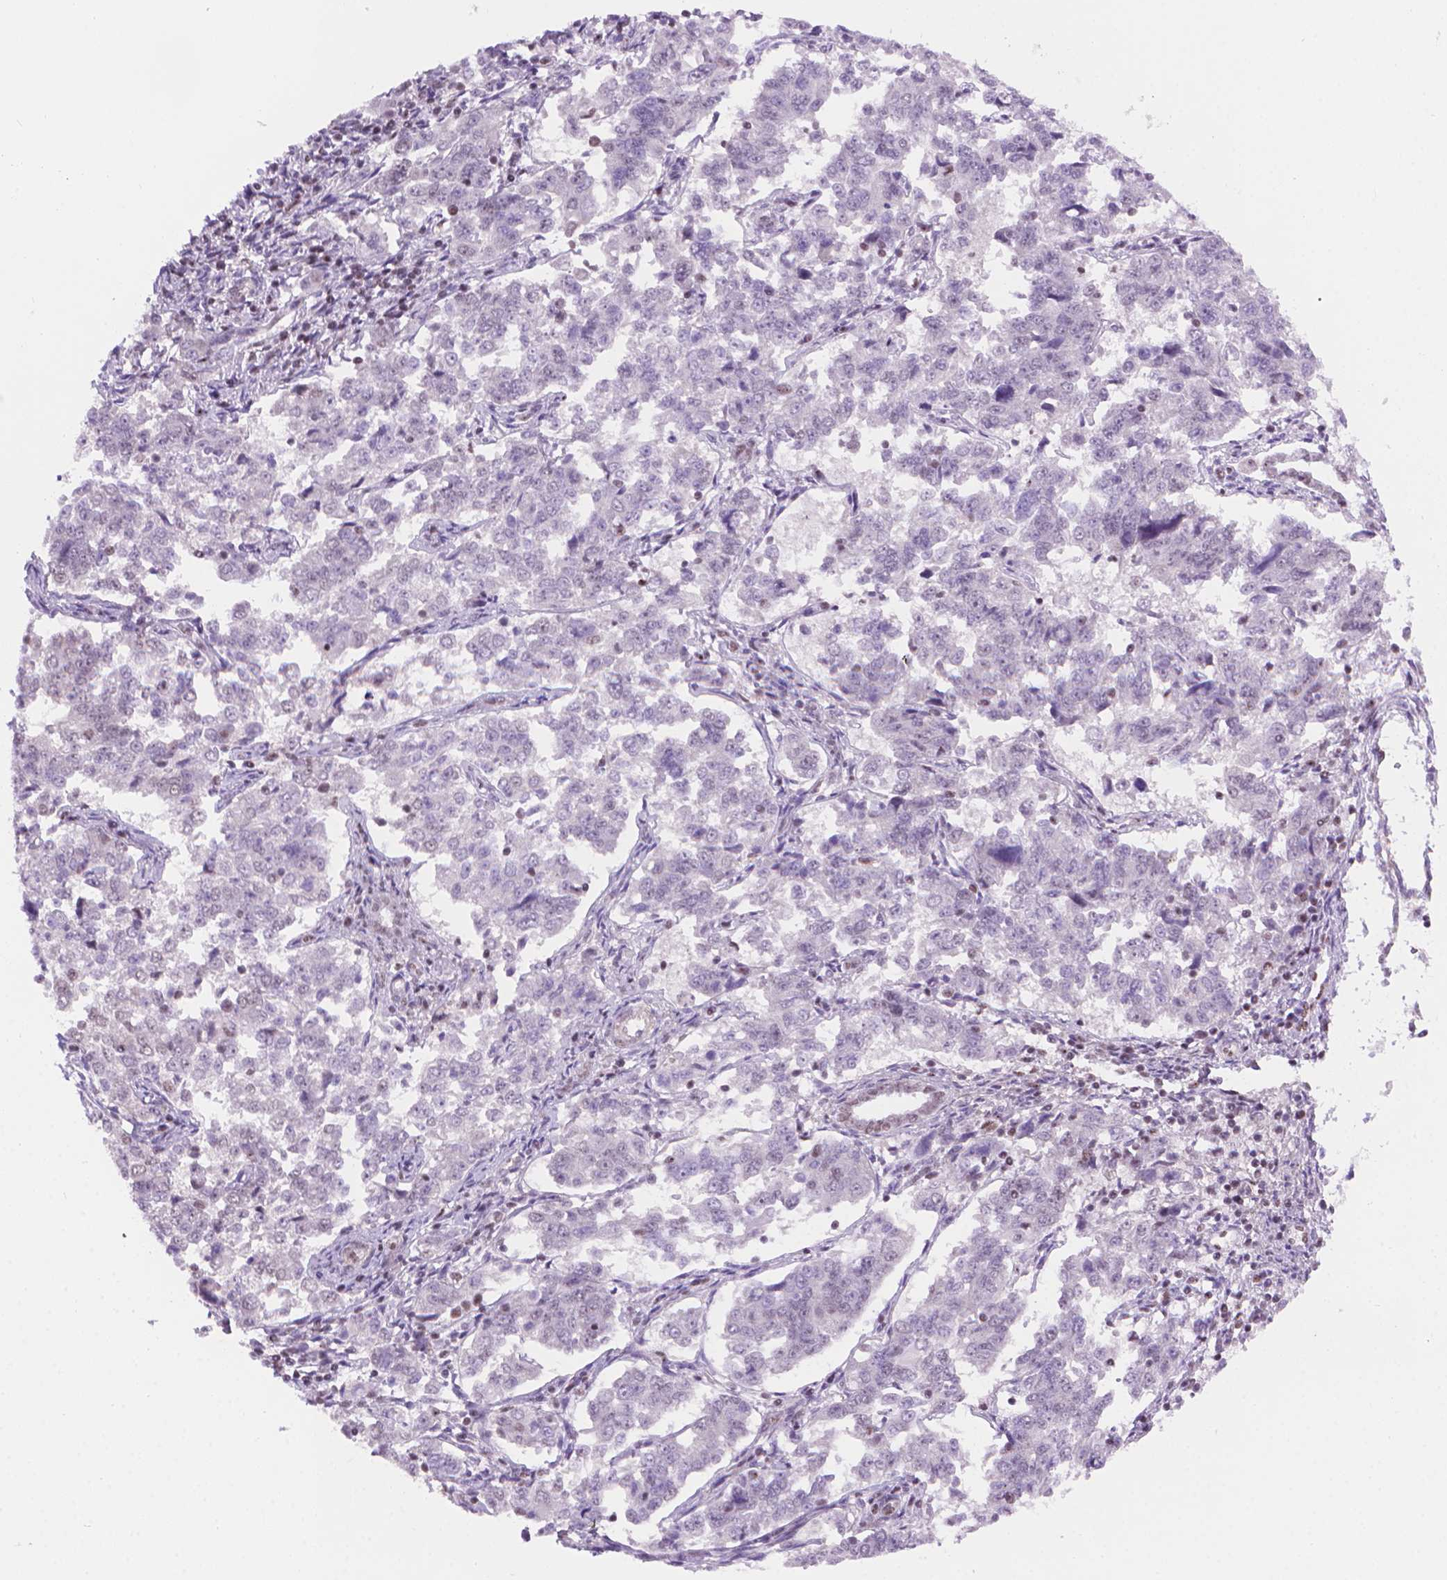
{"staining": {"intensity": "weak", "quantity": "<25%", "location": "nuclear"}, "tissue": "endometrial cancer", "cell_type": "Tumor cells", "image_type": "cancer", "snomed": [{"axis": "morphology", "description": "Adenocarcinoma, NOS"}, {"axis": "topography", "description": "Endometrium"}], "caption": "A high-resolution micrograph shows immunohistochemistry (IHC) staining of endometrial cancer, which shows no significant staining in tumor cells.", "gene": "UBN1", "patient": {"sex": "female", "age": 43}}